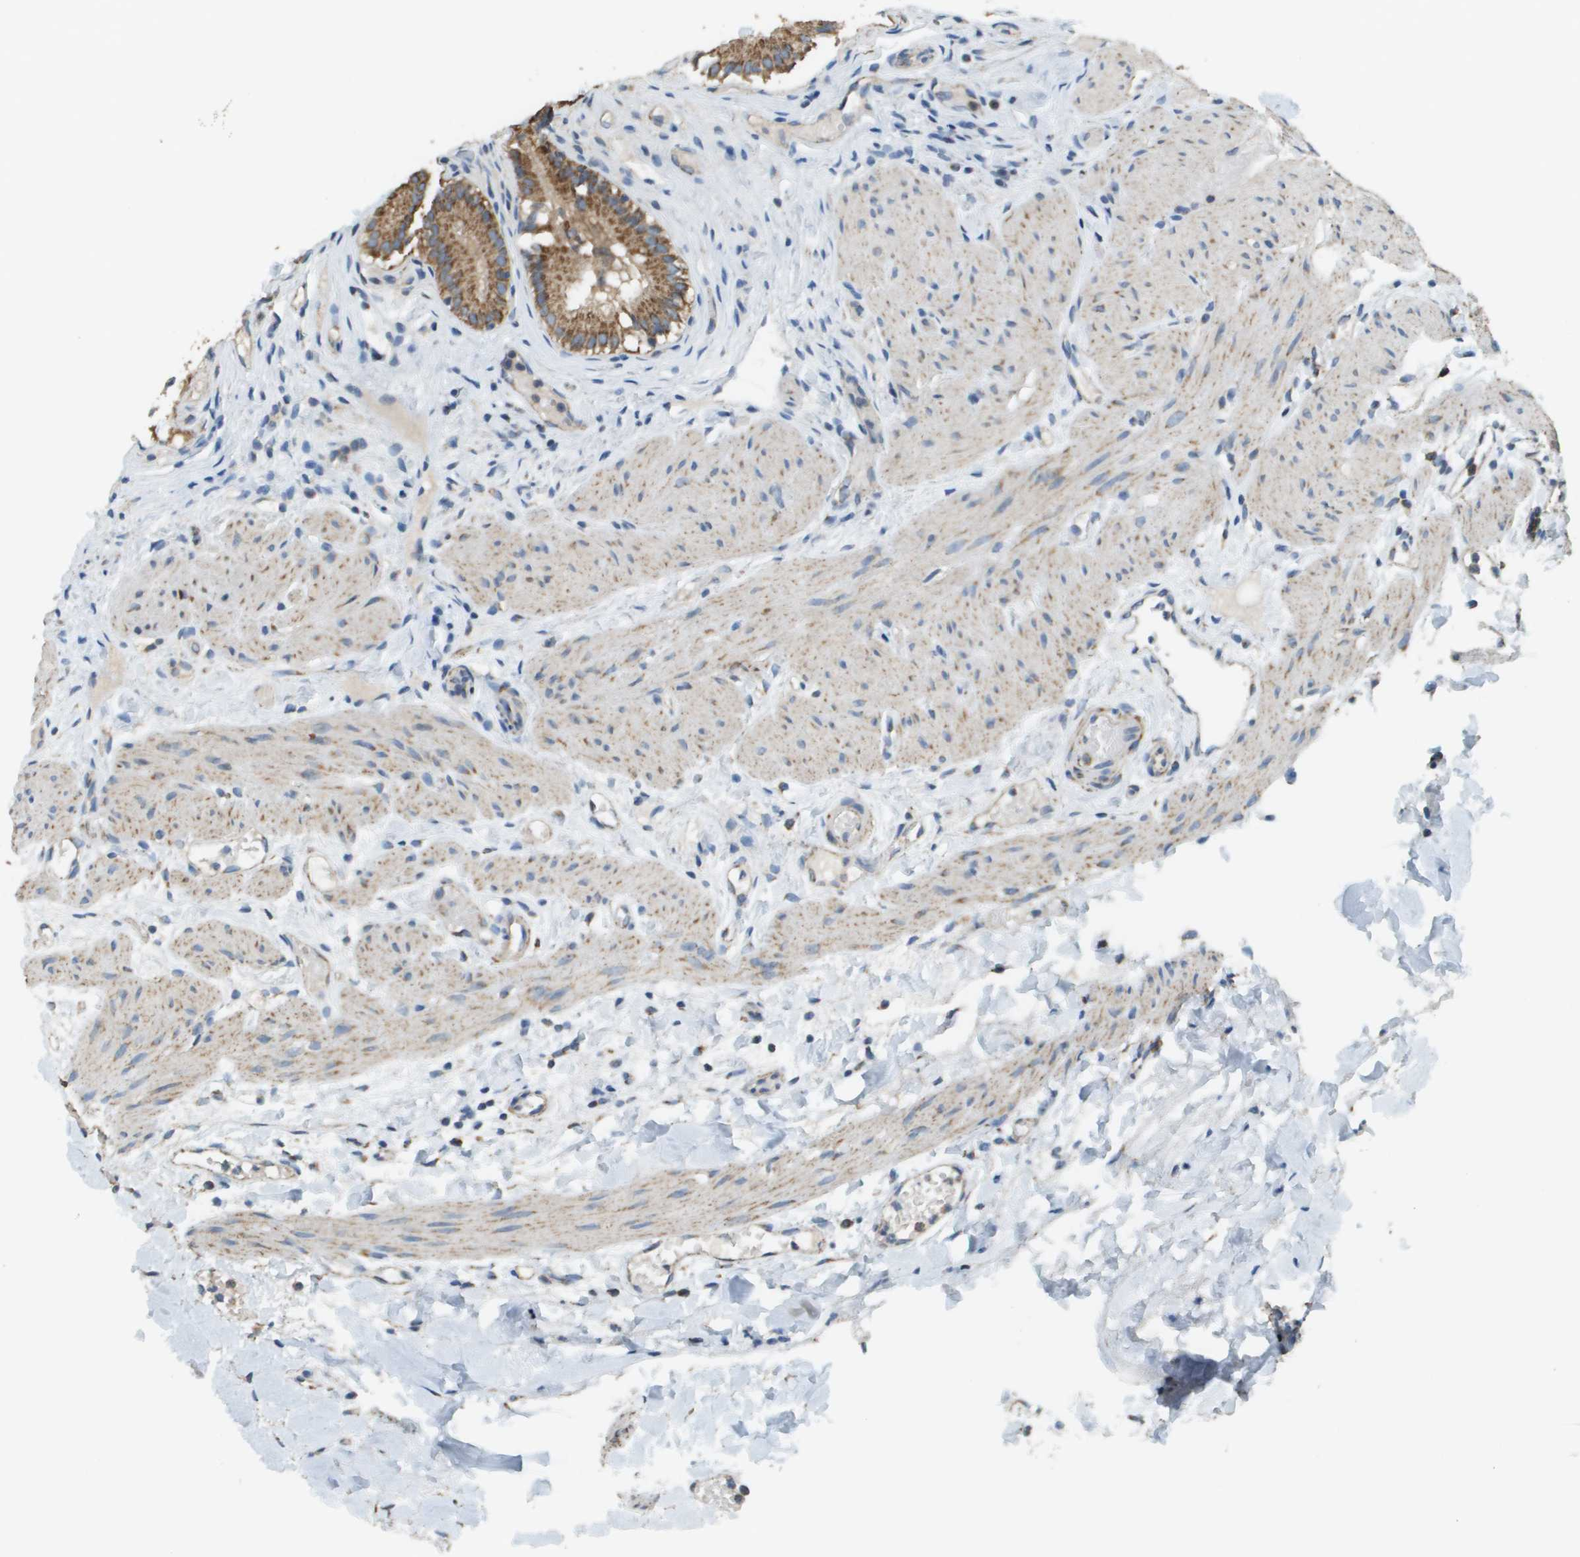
{"staining": {"intensity": "strong", "quantity": ">75%", "location": "cytoplasmic/membranous"}, "tissue": "gallbladder", "cell_type": "Glandular cells", "image_type": "normal", "snomed": [{"axis": "morphology", "description": "Normal tissue, NOS"}, {"axis": "topography", "description": "Gallbladder"}], "caption": "Approximately >75% of glandular cells in unremarkable human gallbladder exhibit strong cytoplasmic/membranous protein positivity as visualized by brown immunohistochemical staining.", "gene": "FH", "patient": {"sex": "female", "age": 26}}